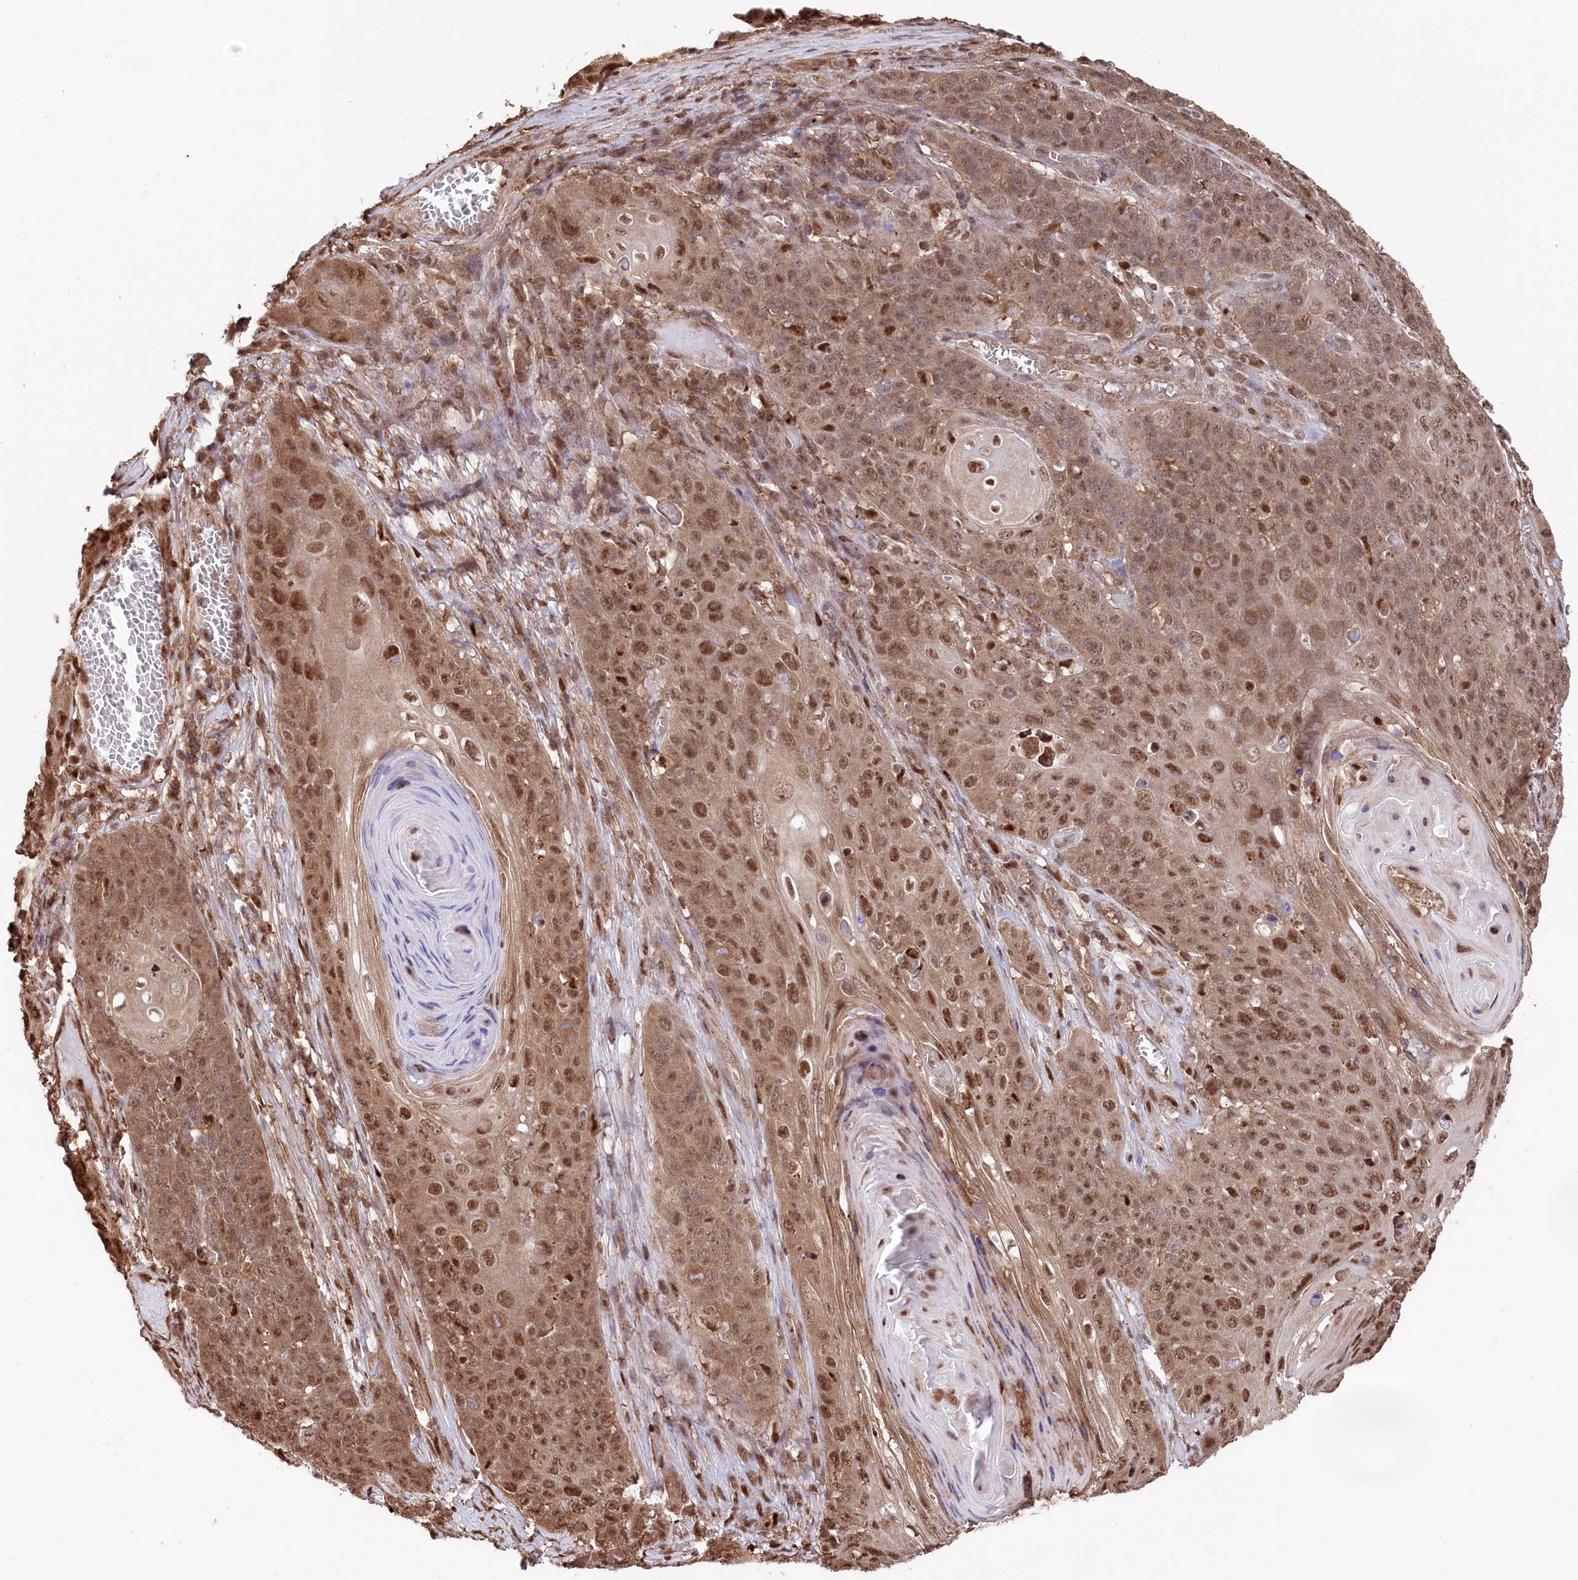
{"staining": {"intensity": "moderate", "quantity": ">75%", "location": "cytoplasmic/membranous,nuclear"}, "tissue": "skin cancer", "cell_type": "Tumor cells", "image_type": "cancer", "snomed": [{"axis": "morphology", "description": "Squamous cell carcinoma, NOS"}, {"axis": "topography", "description": "Skin"}], "caption": "DAB (3,3'-diaminobenzidine) immunohistochemical staining of human squamous cell carcinoma (skin) shows moderate cytoplasmic/membranous and nuclear protein positivity in approximately >75% of tumor cells. The staining was performed using DAB (3,3'-diaminobenzidine), with brown indicating positive protein expression. Nuclei are stained blue with hematoxylin.", "gene": "PSMA1", "patient": {"sex": "male", "age": 55}}